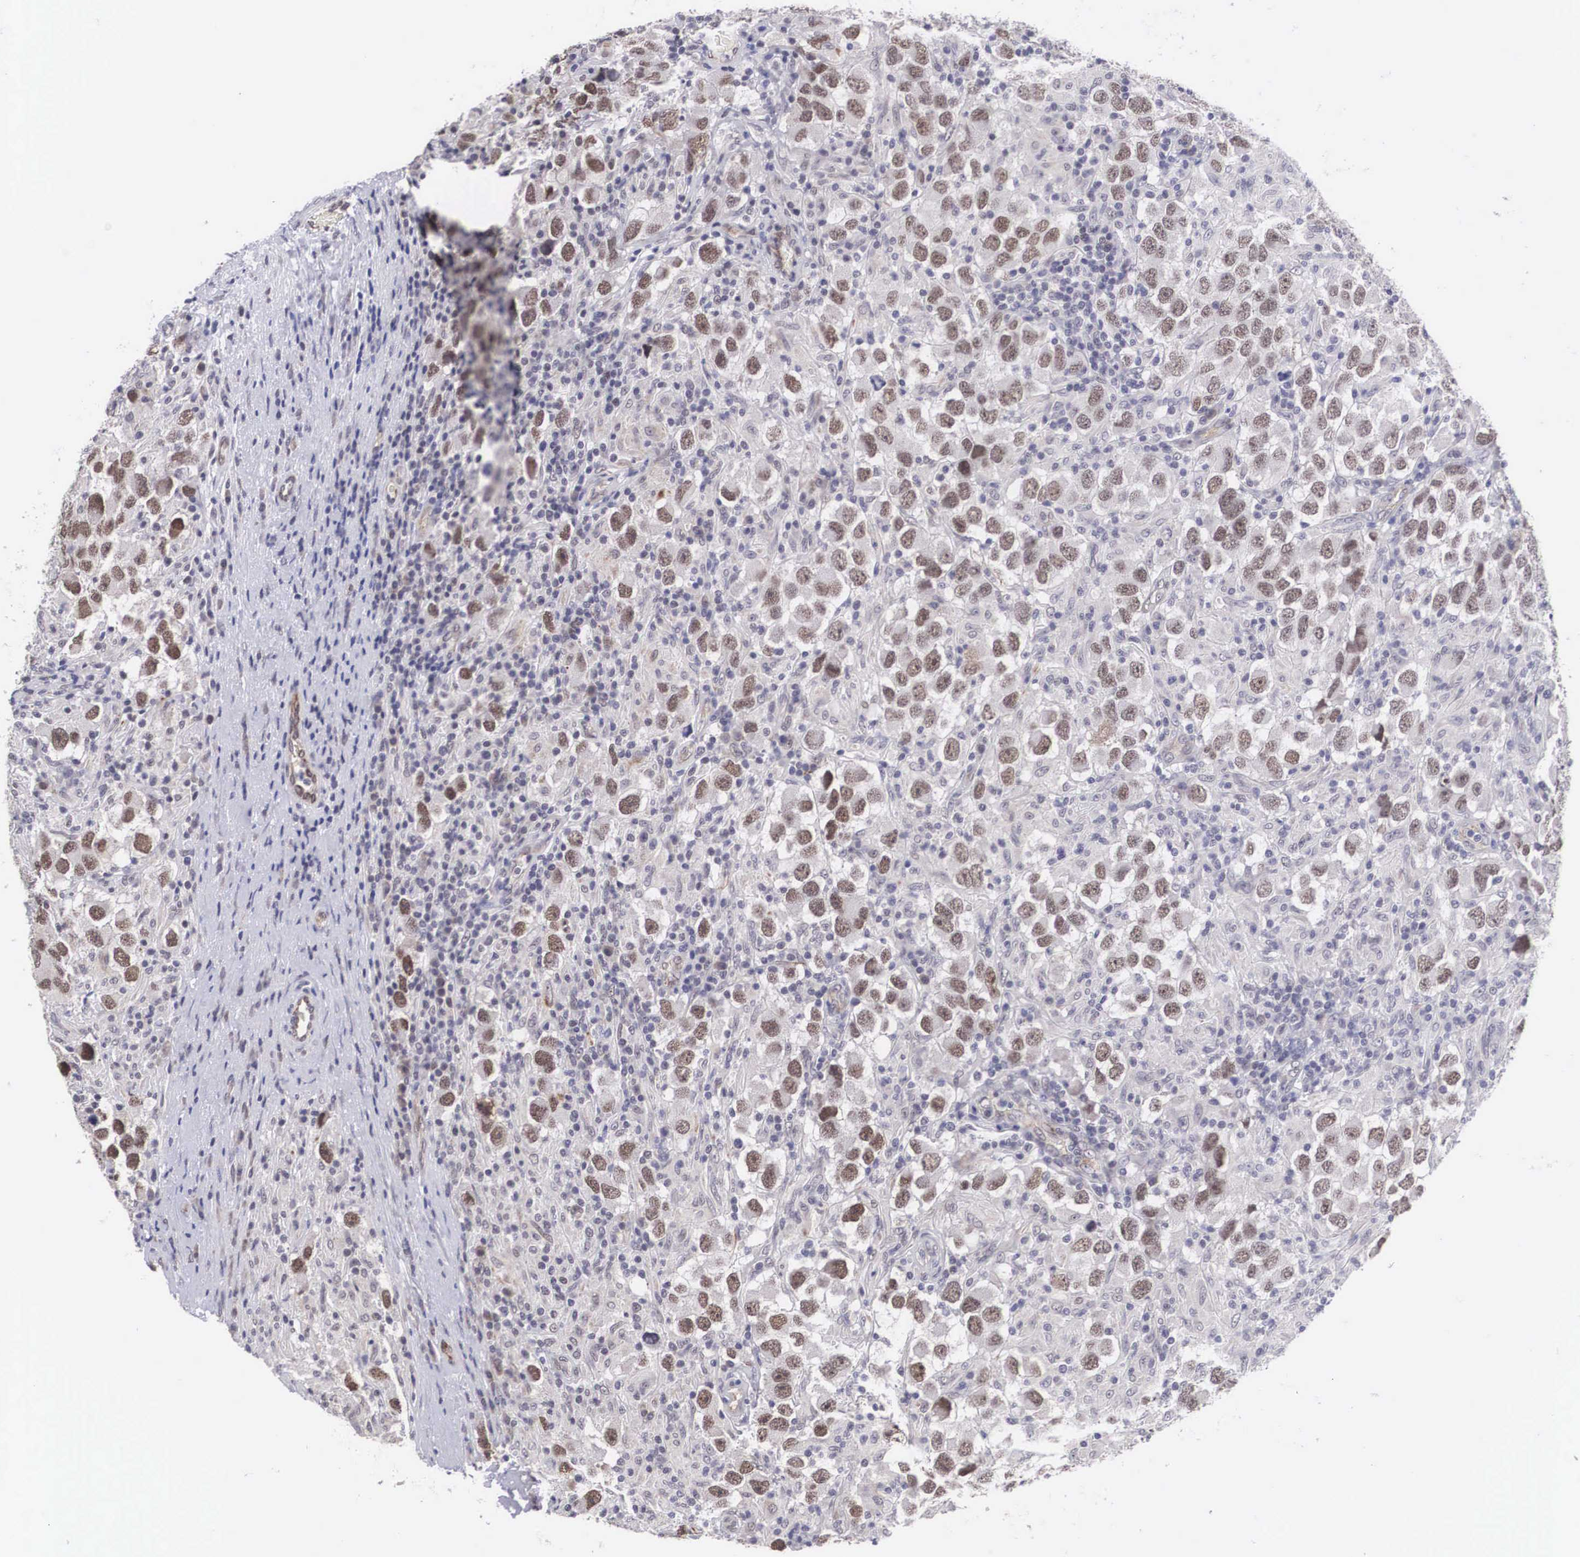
{"staining": {"intensity": "moderate", "quantity": ">75%", "location": "nuclear"}, "tissue": "testis cancer", "cell_type": "Tumor cells", "image_type": "cancer", "snomed": [{"axis": "morphology", "description": "Carcinoma, Embryonal, NOS"}, {"axis": "topography", "description": "Testis"}], "caption": "Tumor cells reveal medium levels of moderate nuclear staining in about >75% of cells in human embryonal carcinoma (testis).", "gene": "MORC2", "patient": {"sex": "male", "age": 21}}